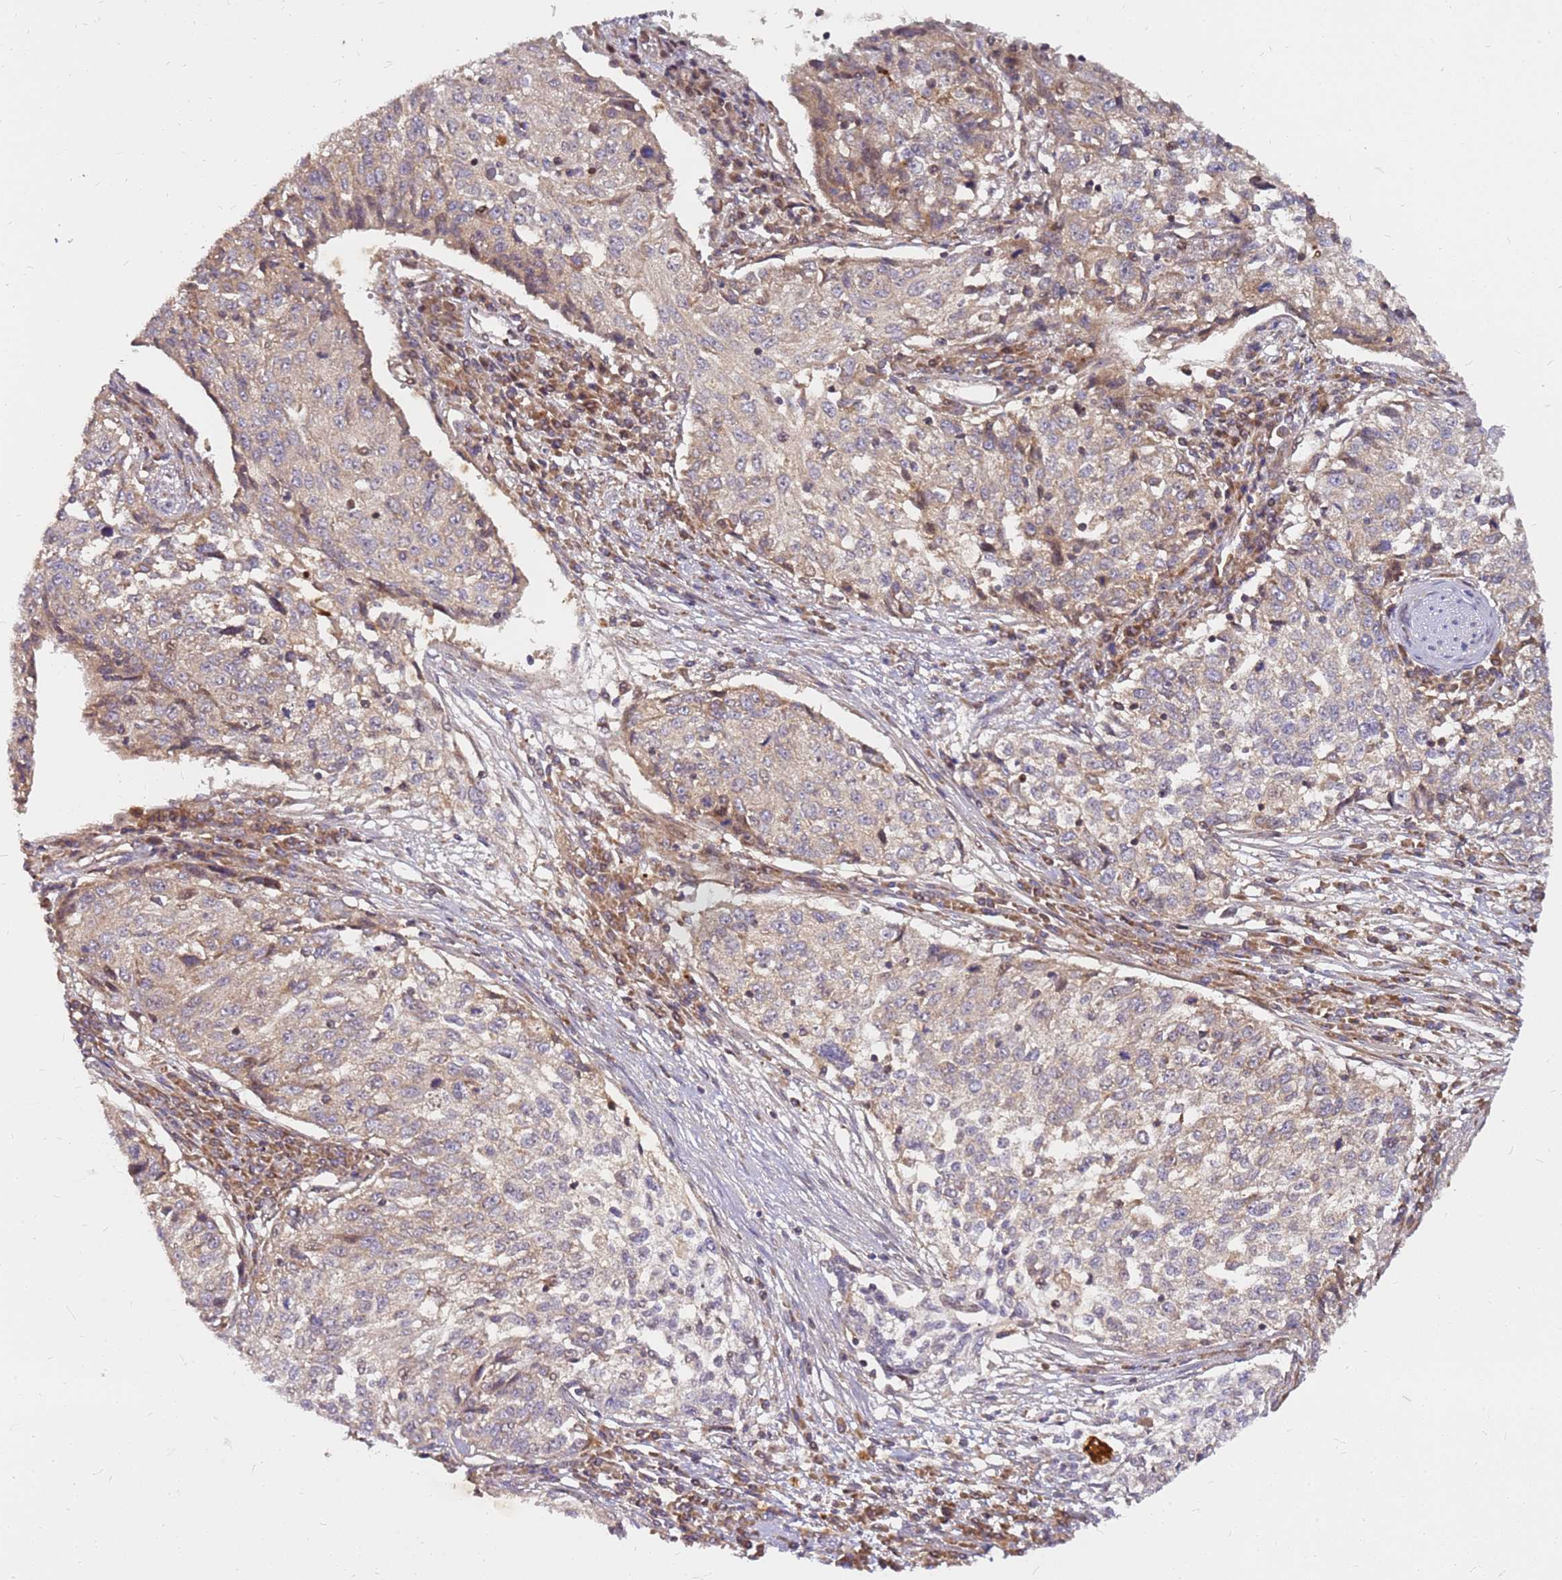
{"staining": {"intensity": "weak", "quantity": "25%-75%", "location": "cytoplasmic/membranous"}, "tissue": "cervical cancer", "cell_type": "Tumor cells", "image_type": "cancer", "snomed": [{"axis": "morphology", "description": "Squamous cell carcinoma, NOS"}, {"axis": "topography", "description": "Cervix"}], "caption": "Human cervical cancer (squamous cell carcinoma) stained with a brown dye displays weak cytoplasmic/membranous positive expression in about 25%-75% of tumor cells.", "gene": "CCDC159", "patient": {"sex": "female", "age": 57}}